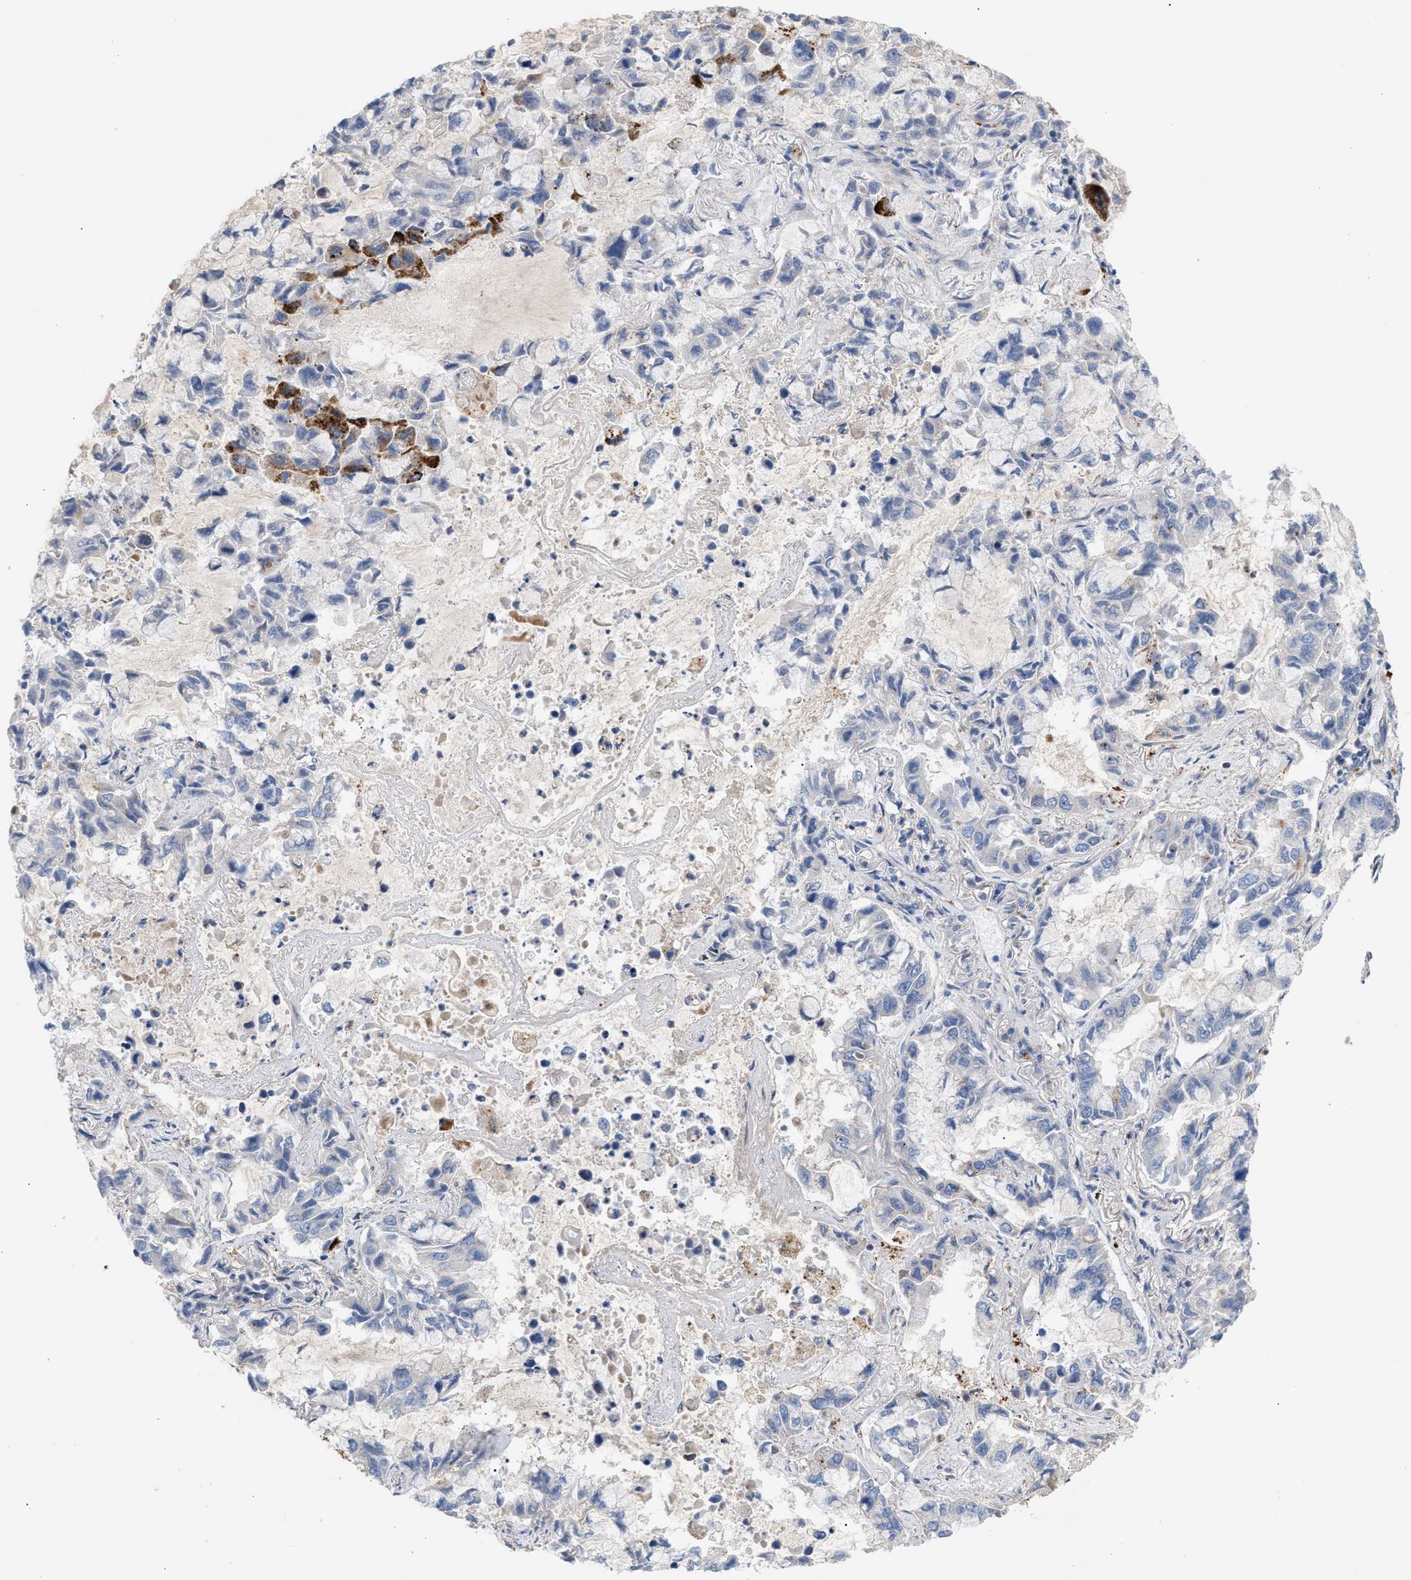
{"staining": {"intensity": "negative", "quantity": "none", "location": "none"}, "tissue": "lung cancer", "cell_type": "Tumor cells", "image_type": "cancer", "snomed": [{"axis": "morphology", "description": "Adenocarcinoma, NOS"}, {"axis": "topography", "description": "Lung"}], "caption": "A histopathology image of adenocarcinoma (lung) stained for a protein demonstrates no brown staining in tumor cells.", "gene": "MBTD1", "patient": {"sex": "male", "age": 64}}